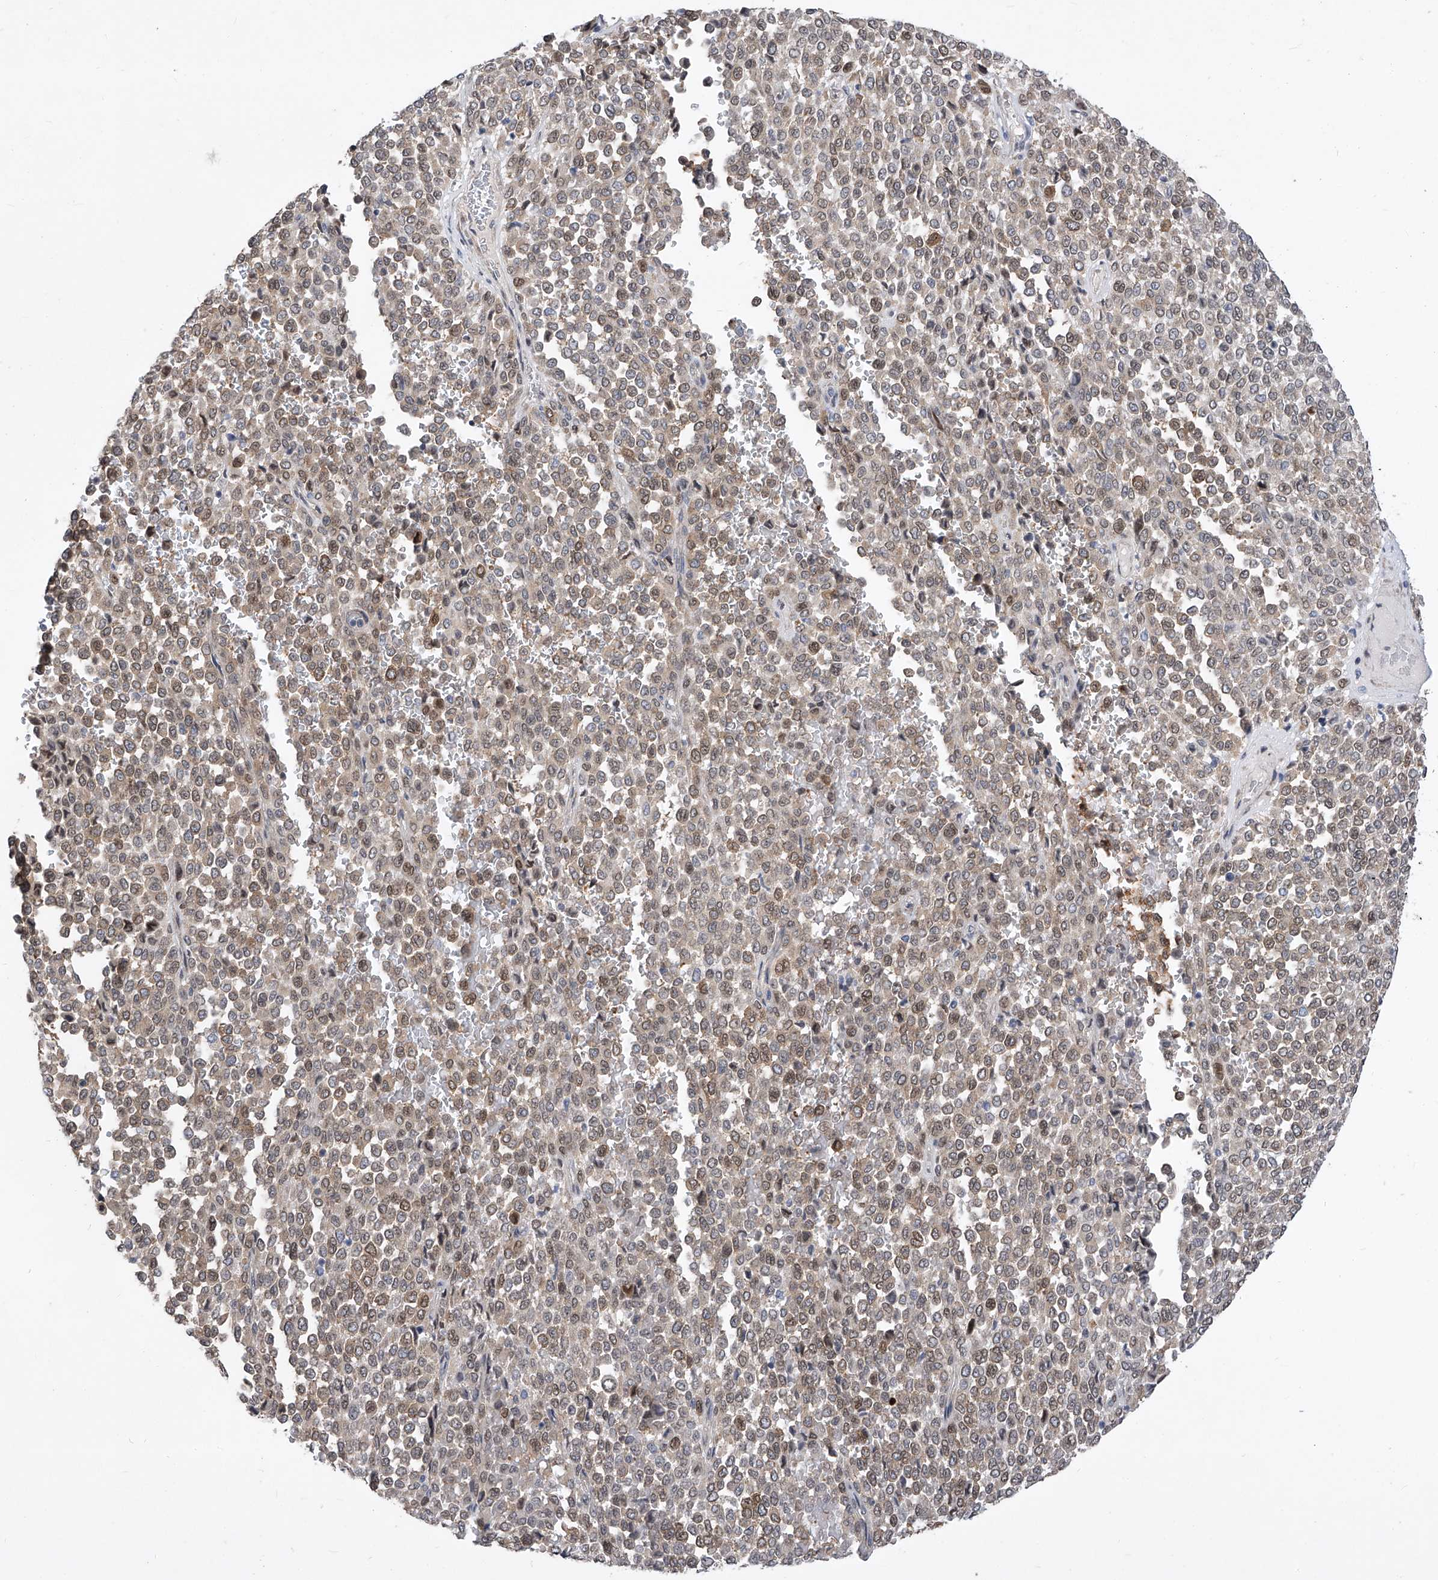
{"staining": {"intensity": "moderate", "quantity": "25%-75%", "location": "cytoplasmic/membranous,nuclear"}, "tissue": "melanoma", "cell_type": "Tumor cells", "image_type": "cancer", "snomed": [{"axis": "morphology", "description": "Malignant melanoma, Metastatic site"}, {"axis": "topography", "description": "Pancreas"}], "caption": "Moderate cytoplasmic/membranous and nuclear expression for a protein is appreciated in approximately 25%-75% of tumor cells of melanoma using IHC.", "gene": "CETN2", "patient": {"sex": "female", "age": 30}}